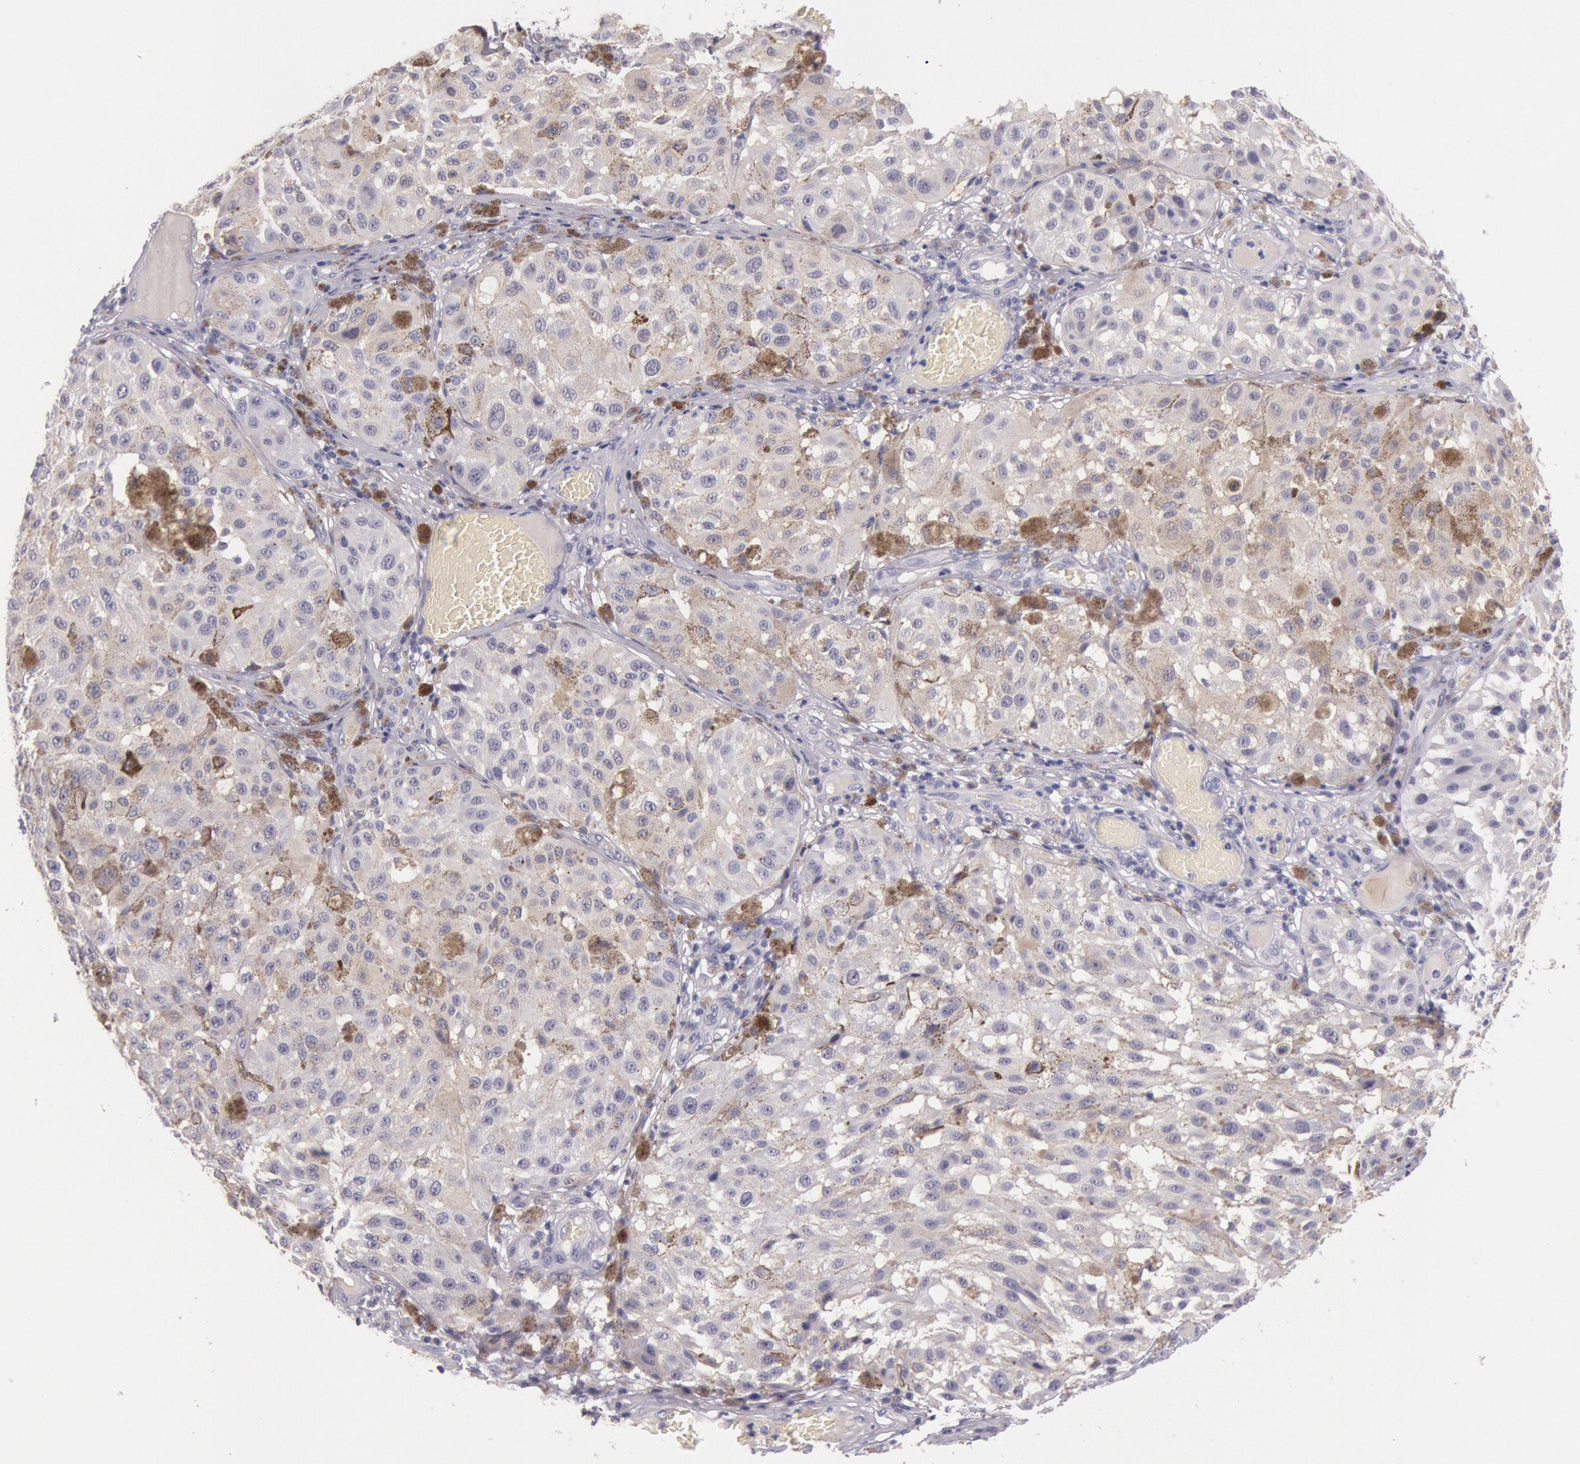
{"staining": {"intensity": "negative", "quantity": "none", "location": "none"}, "tissue": "melanoma", "cell_type": "Tumor cells", "image_type": "cancer", "snomed": [{"axis": "morphology", "description": "Malignant melanoma, NOS"}, {"axis": "topography", "description": "Skin"}], "caption": "Melanoma was stained to show a protein in brown. There is no significant staining in tumor cells.", "gene": "EGFR", "patient": {"sex": "female", "age": 64}}